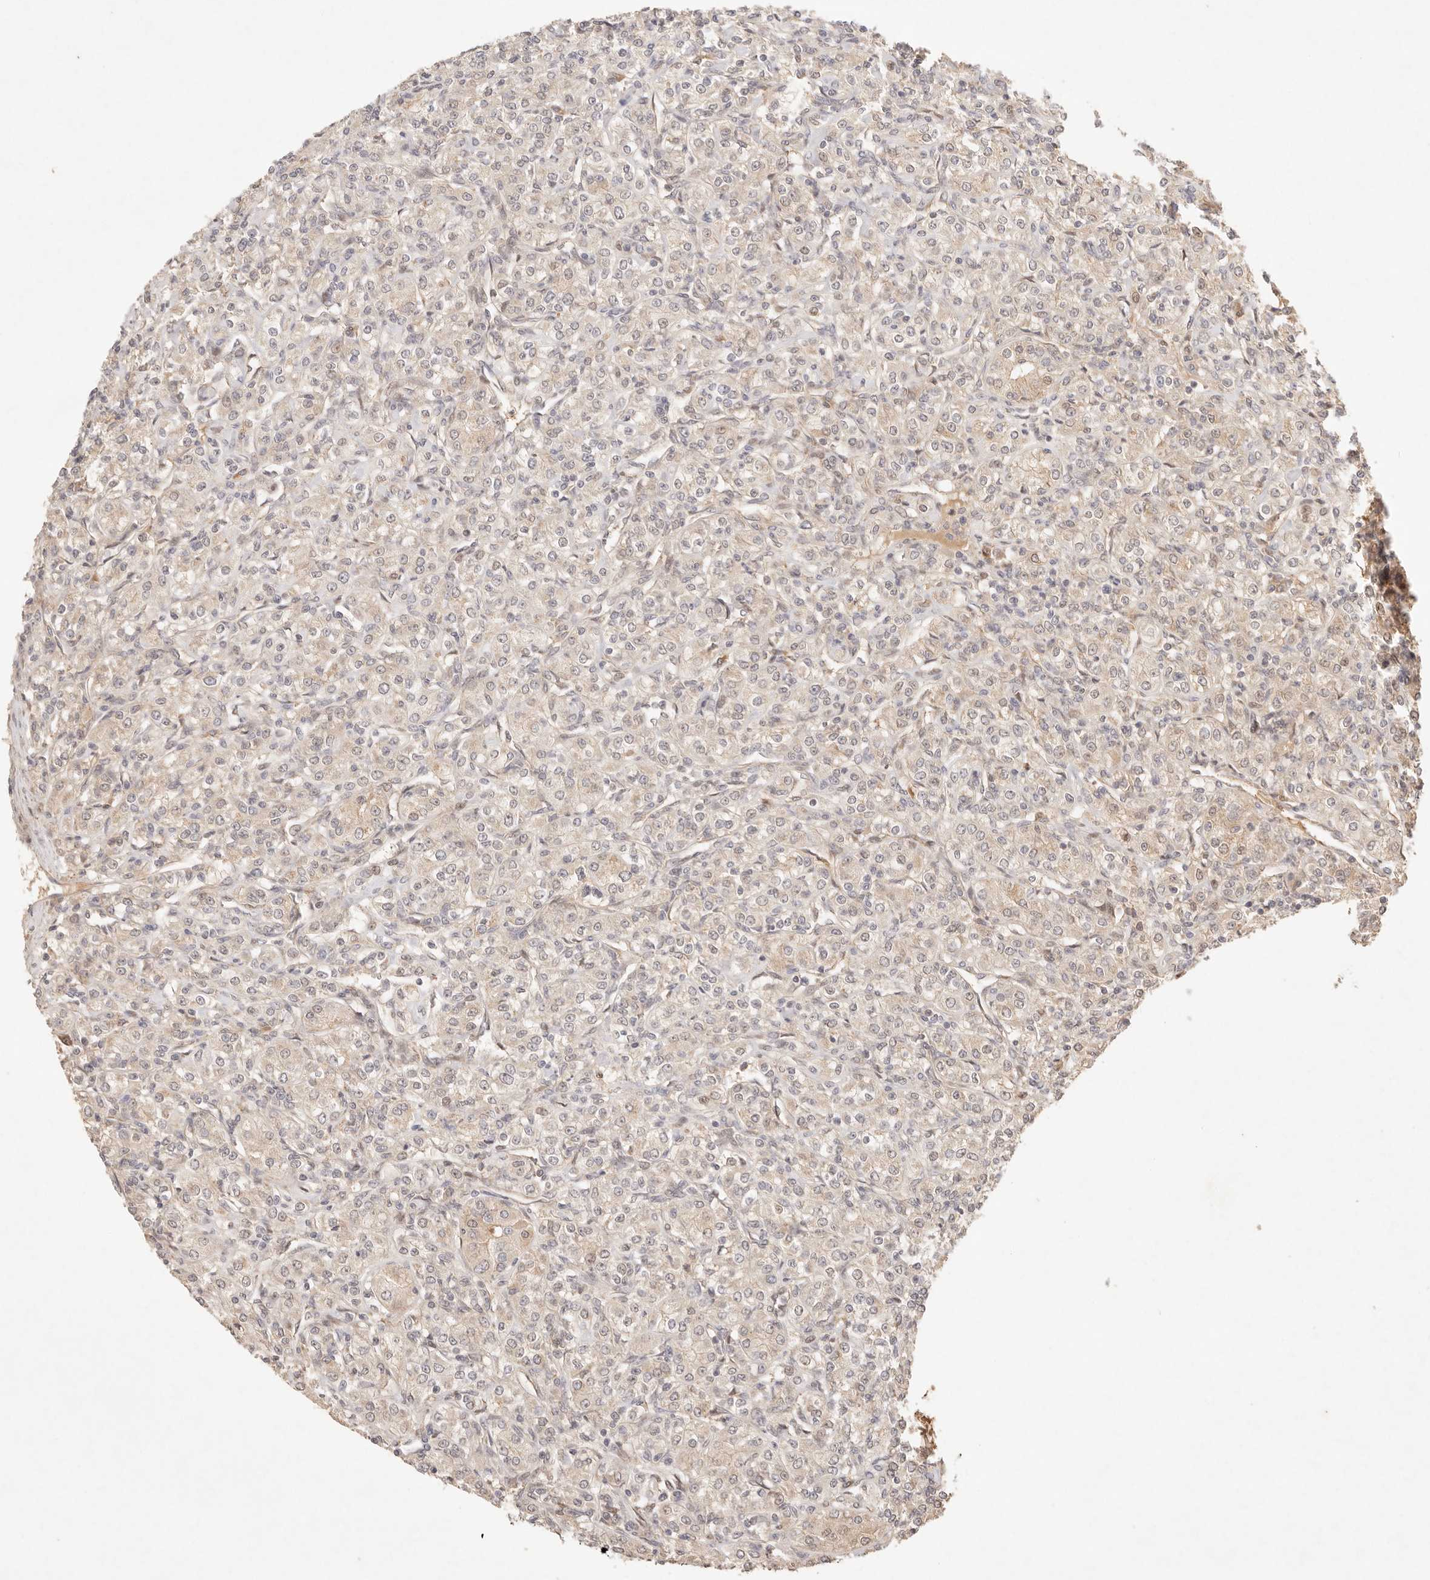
{"staining": {"intensity": "weak", "quantity": ">75%", "location": "cytoplasmic/membranous"}, "tissue": "renal cancer", "cell_type": "Tumor cells", "image_type": "cancer", "snomed": [{"axis": "morphology", "description": "Adenocarcinoma, NOS"}, {"axis": "topography", "description": "Kidney"}], "caption": "Human renal cancer stained with a protein marker exhibits weak staining in tumor cells.", "gene": "PHLDA3", "patient": {"sex": "male", "age": 77}}